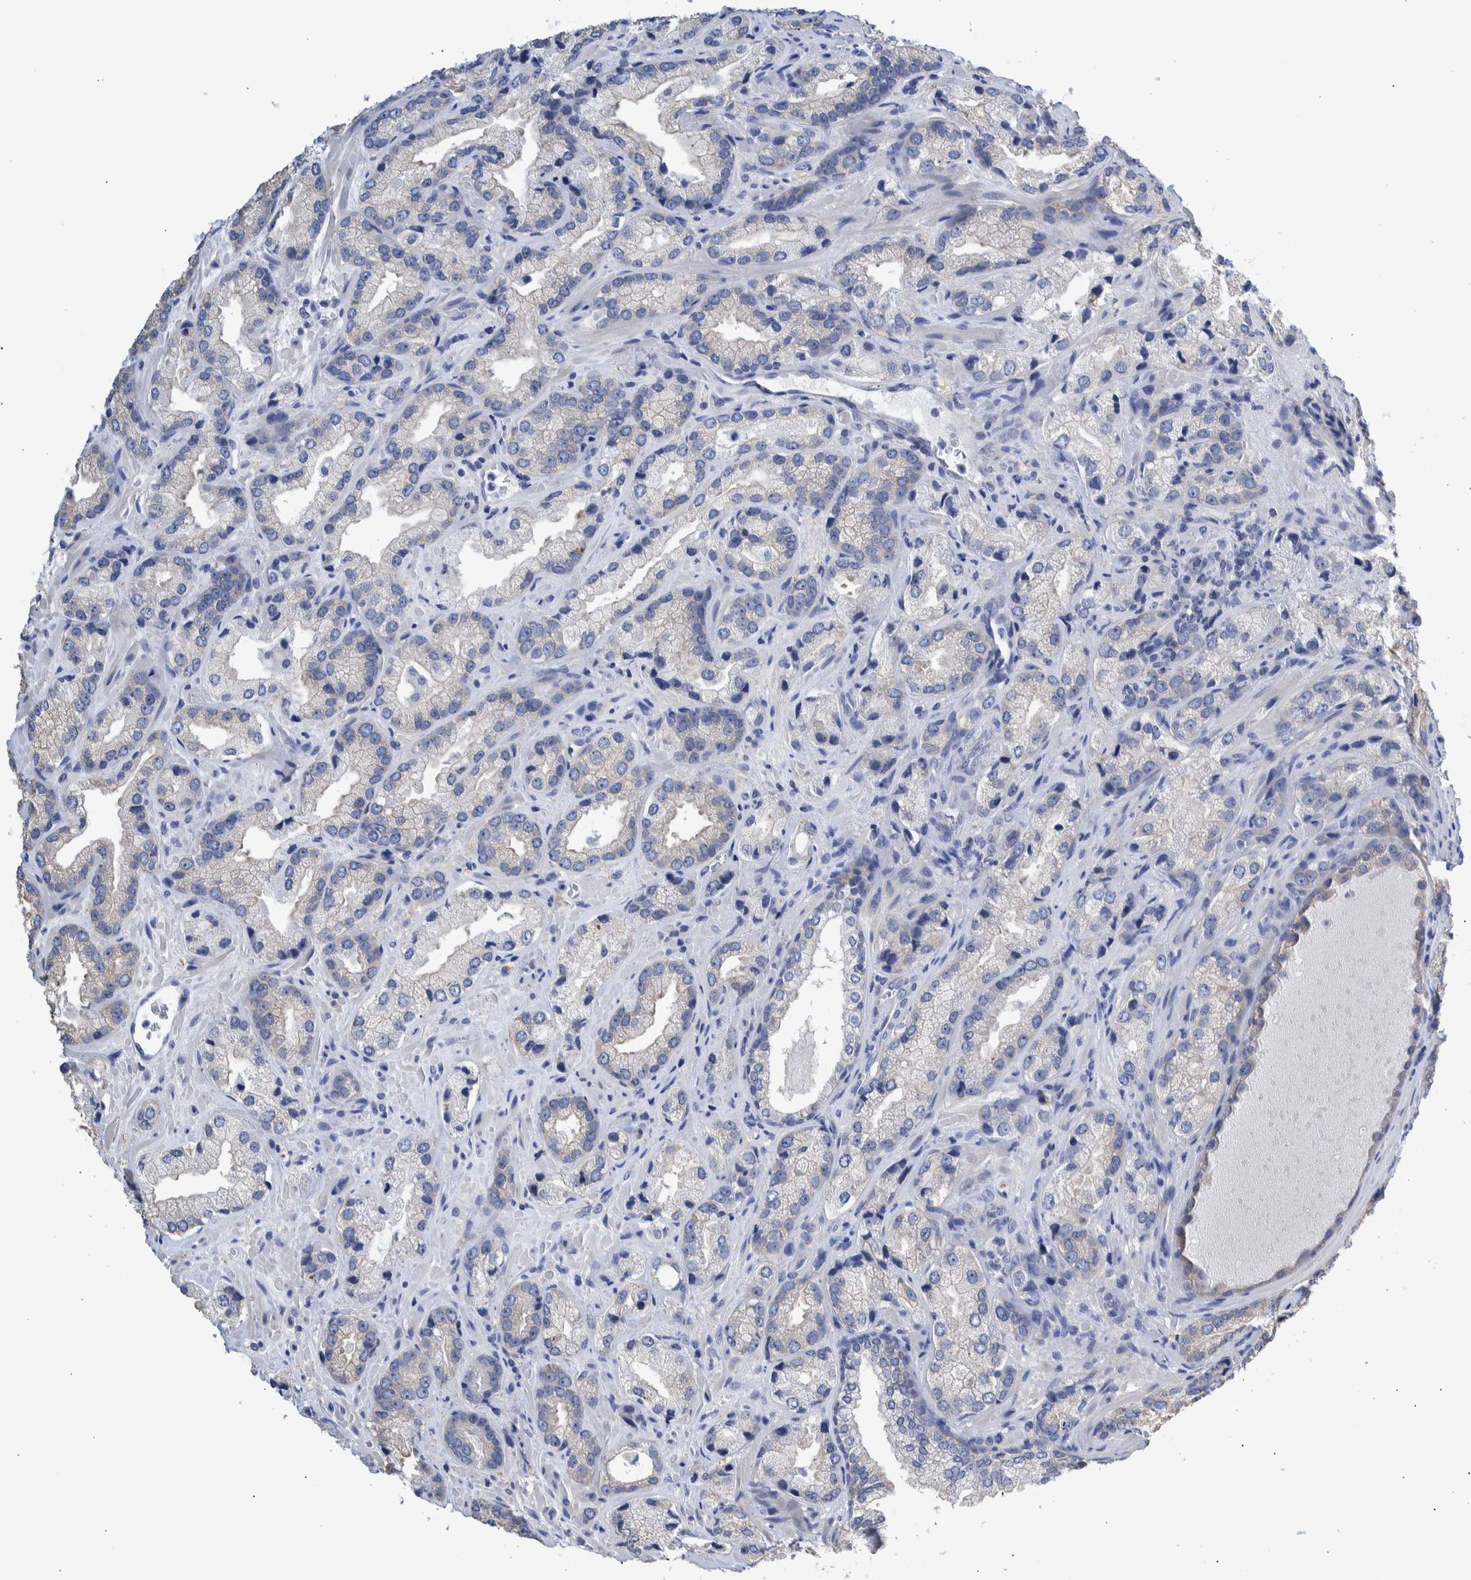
{"staining": {"intensity": "negative", "quantity": "none", "location": "none"}, "tissue": "prostate cancer", "cell_type": "Tumor cells", "image_type": "cancer", "snomed": [{"axis": "morphology", "description": "Adenocarcinoma, High grade"}, {"axis": "topography", "description": "Prostate"}], "caption": "Tumor cells are negative for brown protein staining in prostate cancer (adenocarcinoma (high-grade)).", "gene": "PPP3CC", "patient": {"sex": "male", "age": 63}}